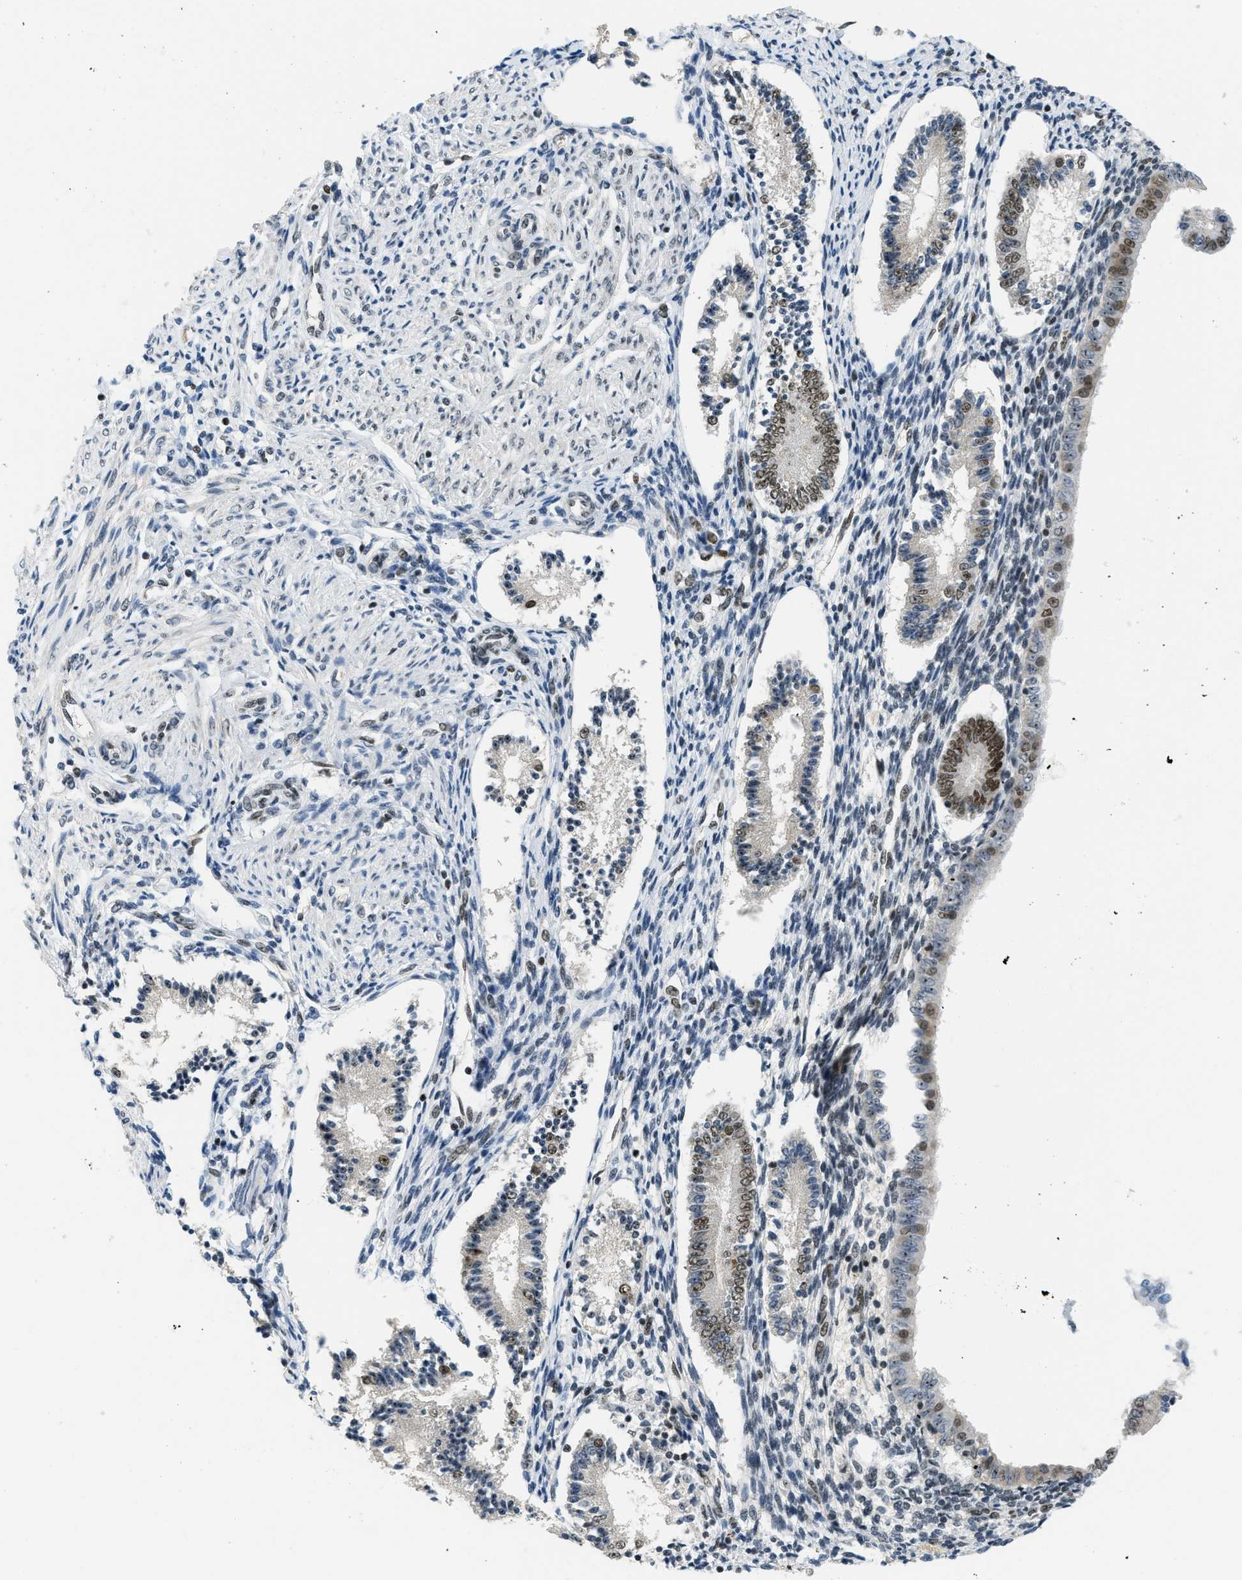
{"staining": {"intensity": "weak", "quantity": "25%-75%", "location": "nuclear"}, "tissue": "endometrium", "cell_type": "Cells in endometrial stroma", "image_type": "normal", "snomed": [{"axis": "morphology", "description": "Normal tissue, NOS"}, {"axis": "topography", "description": "Endometrium"}], "caption": "Immunohistochemical staining of unremarkable human endometrium demonstrates low levels of weak nuclear expression in about 25%-75% of cells in endometrial stroma.", "gene": "URB1", "patient": {"sex": "female", "age": 42}}